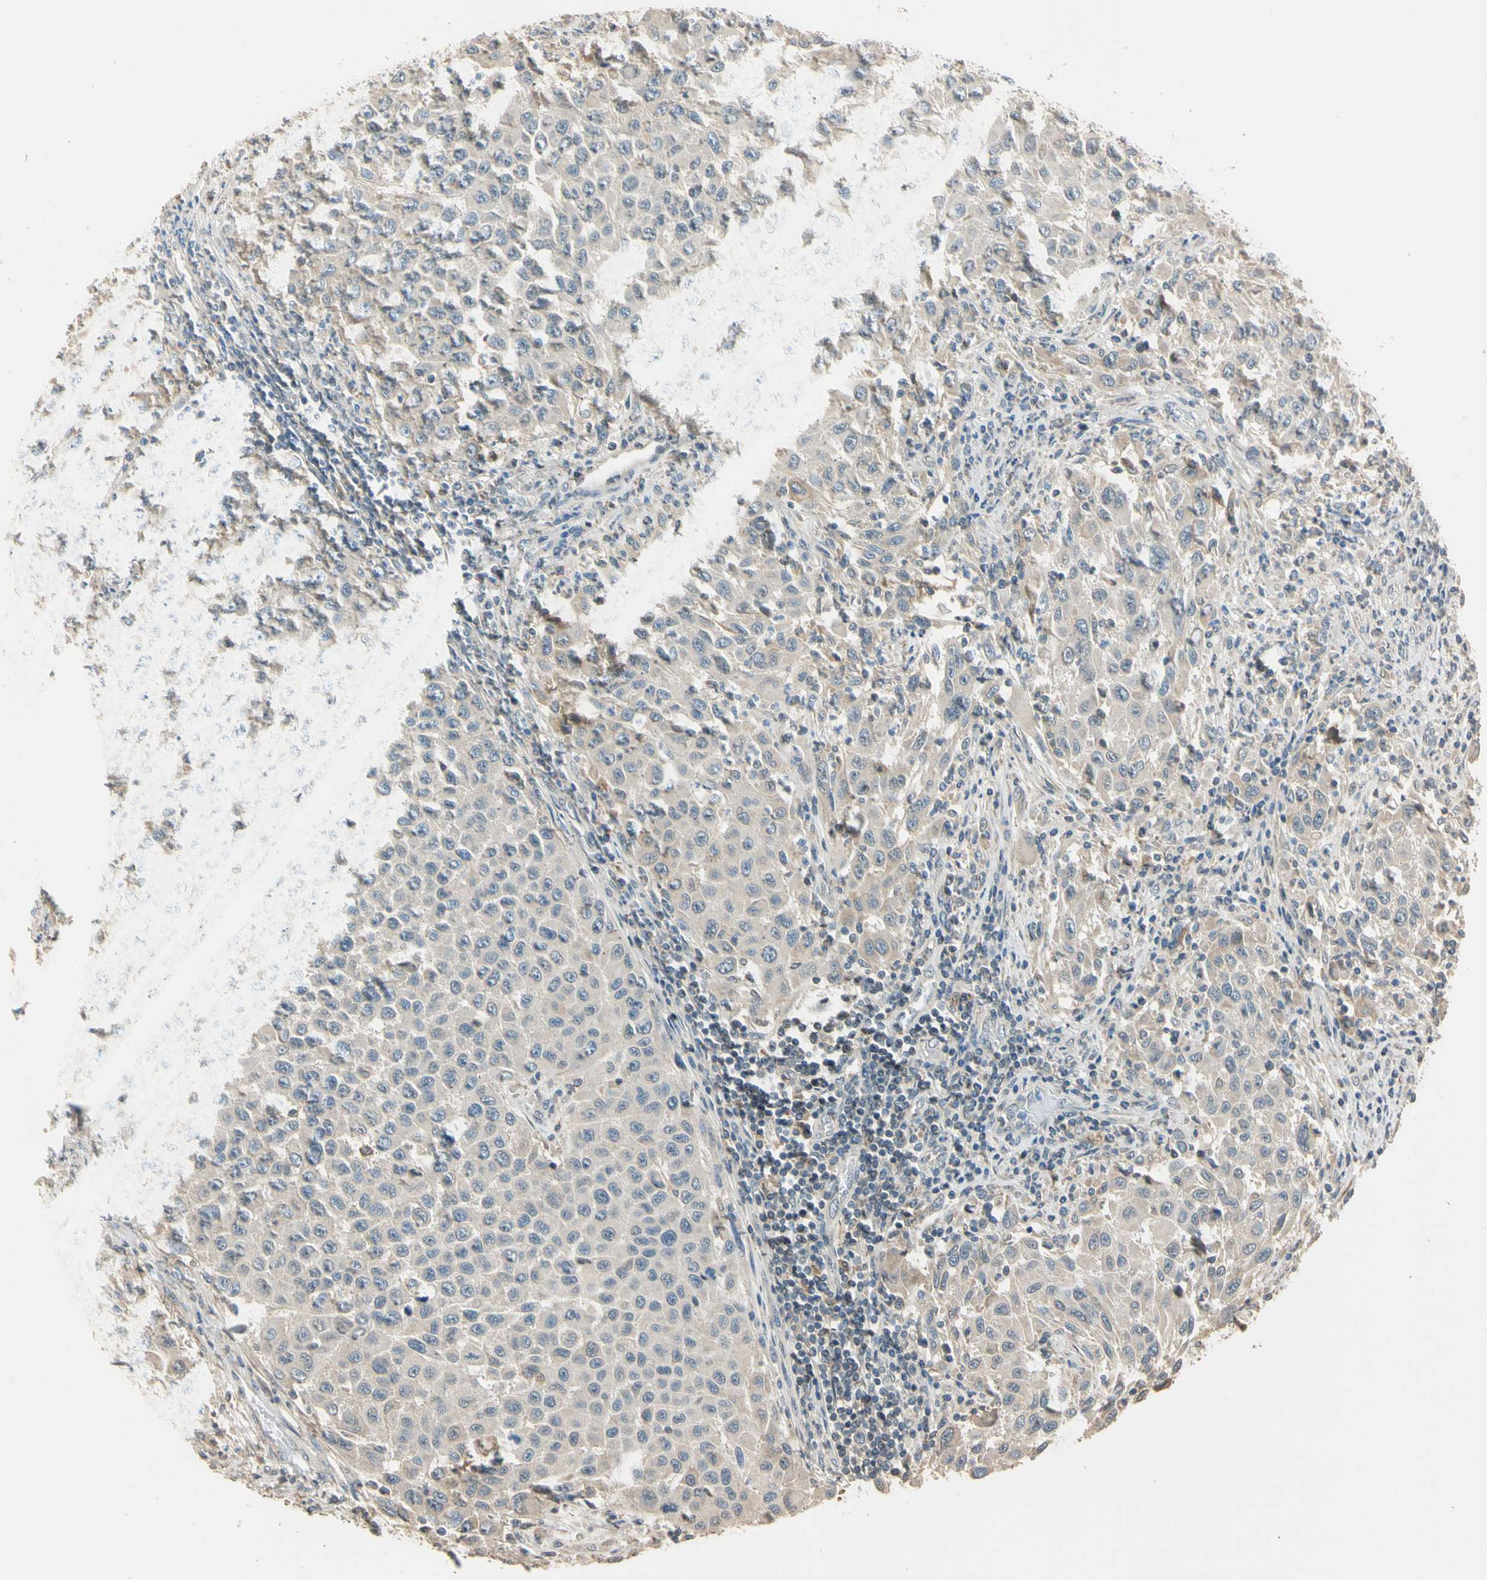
{"staining": {"intensity": "weak", "quantity": "25%-75%", "location": "cytoplasmic/membranous"}, "tissue": "melanoma", "cell_type": "Tumor cells", "image_type": "cancer", "snomed": [{"axis": "morphology", "description": "Malignant melanoma, Metastatic site"}, {"axis": "topography", "description": "Lymph node"}], "caption": "This micrograph displays IHC staining of melanoma, with low weak cytoplasmic/membranous positivity in about 25%-75% of tumor cells.", "gene": "MAP3K7", "patient": {"sex": "male", "age": 61}}